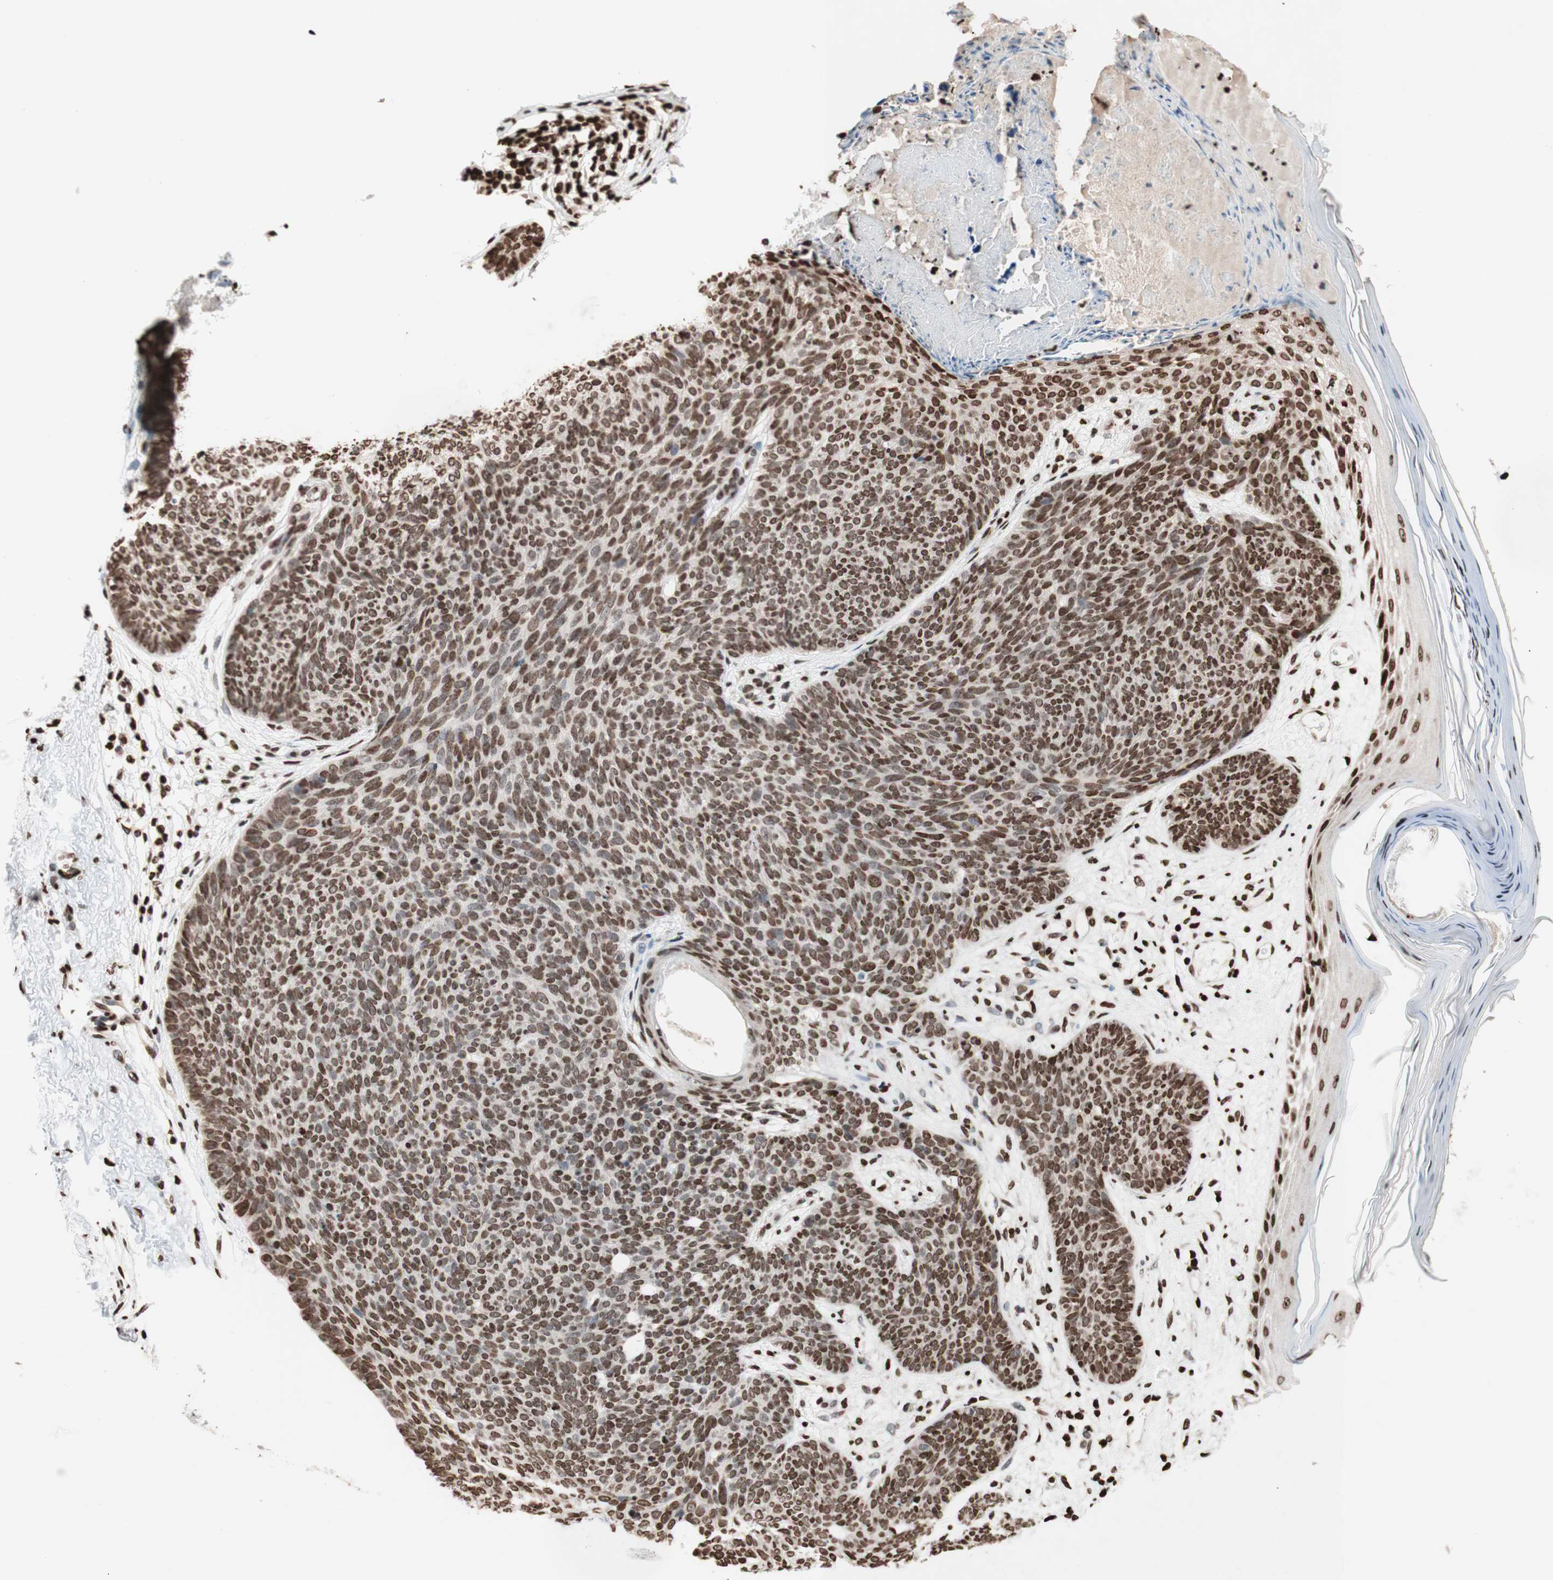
{"staining": {"intensity": "moderate", "quantity": ">75%", "location": "nuclear"}, "tissue": "skin cancer", "cell_type": "Tumor cells", "image_type": "cancer", "snomed": [{"axis": "morphology", "description": "Normal tissue, NOS"}, {"axis": "morphology", "description": "Basal cell carcinoma"}, {"axis": "topography", "description": "Skin"}], "caption": "DAB immunohistochemical staining of human skin cancer shows moderate nuclear protein expression in approximately >75% of tumor cells.", "gene": "NCOA3", "patient": {"sex": "female", "age": 70}}